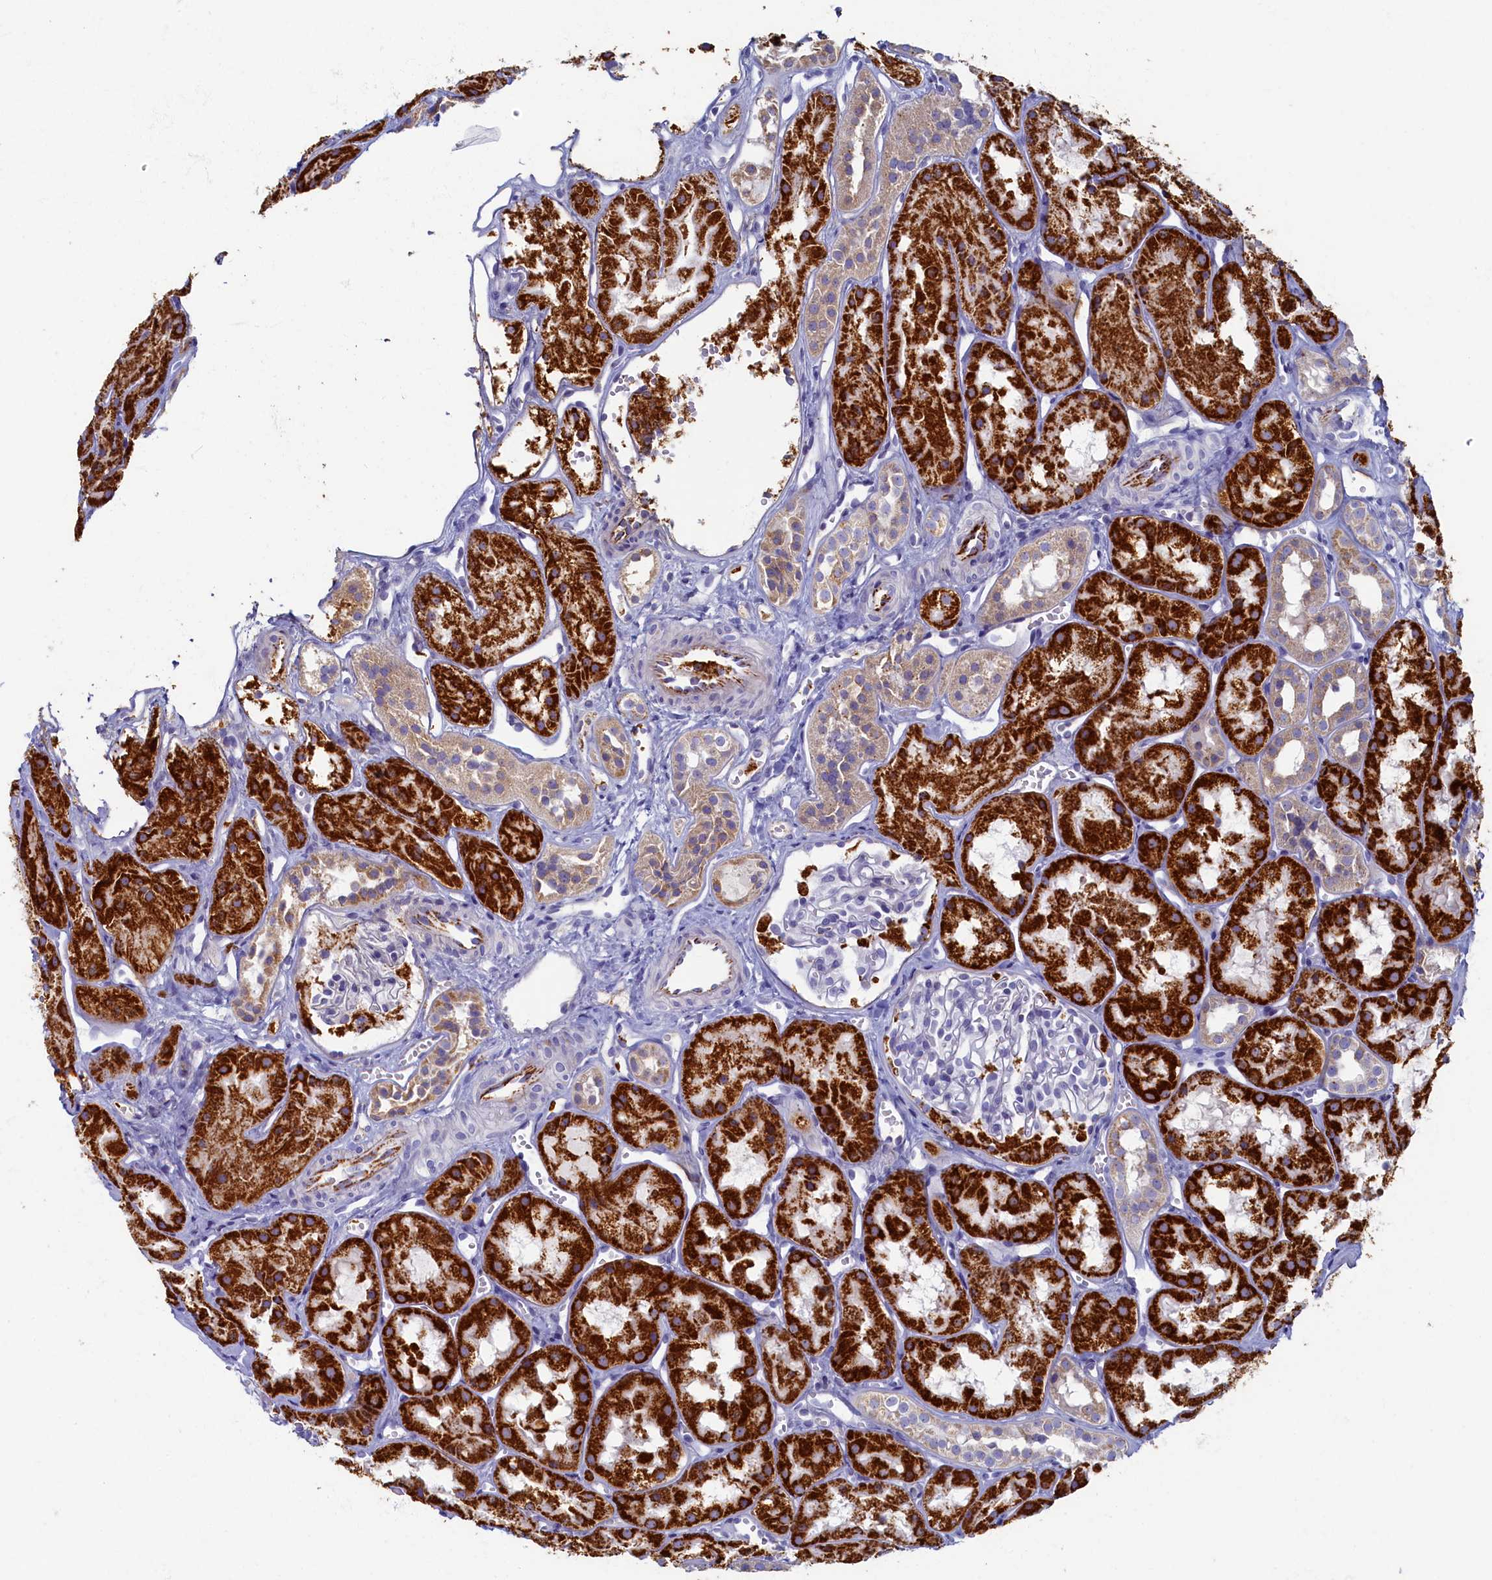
{"staining": {"intensity": "negative", "quantity": "none", "location": "none"}, "tissue": "kidney", "cell_type": "Cells in glomeruli", "image_type": "normal", "snomed": [{"axis": "morphology", "description": "Normal tissue, NOS"}, {"axis": "topography", "description": "Kidney"}], "caption": "The micrograph shows no significant staining in cells in glomeruli of kidney.", "gene": "OCIAD2", "patient": {"sex": "male", "age": 16}}